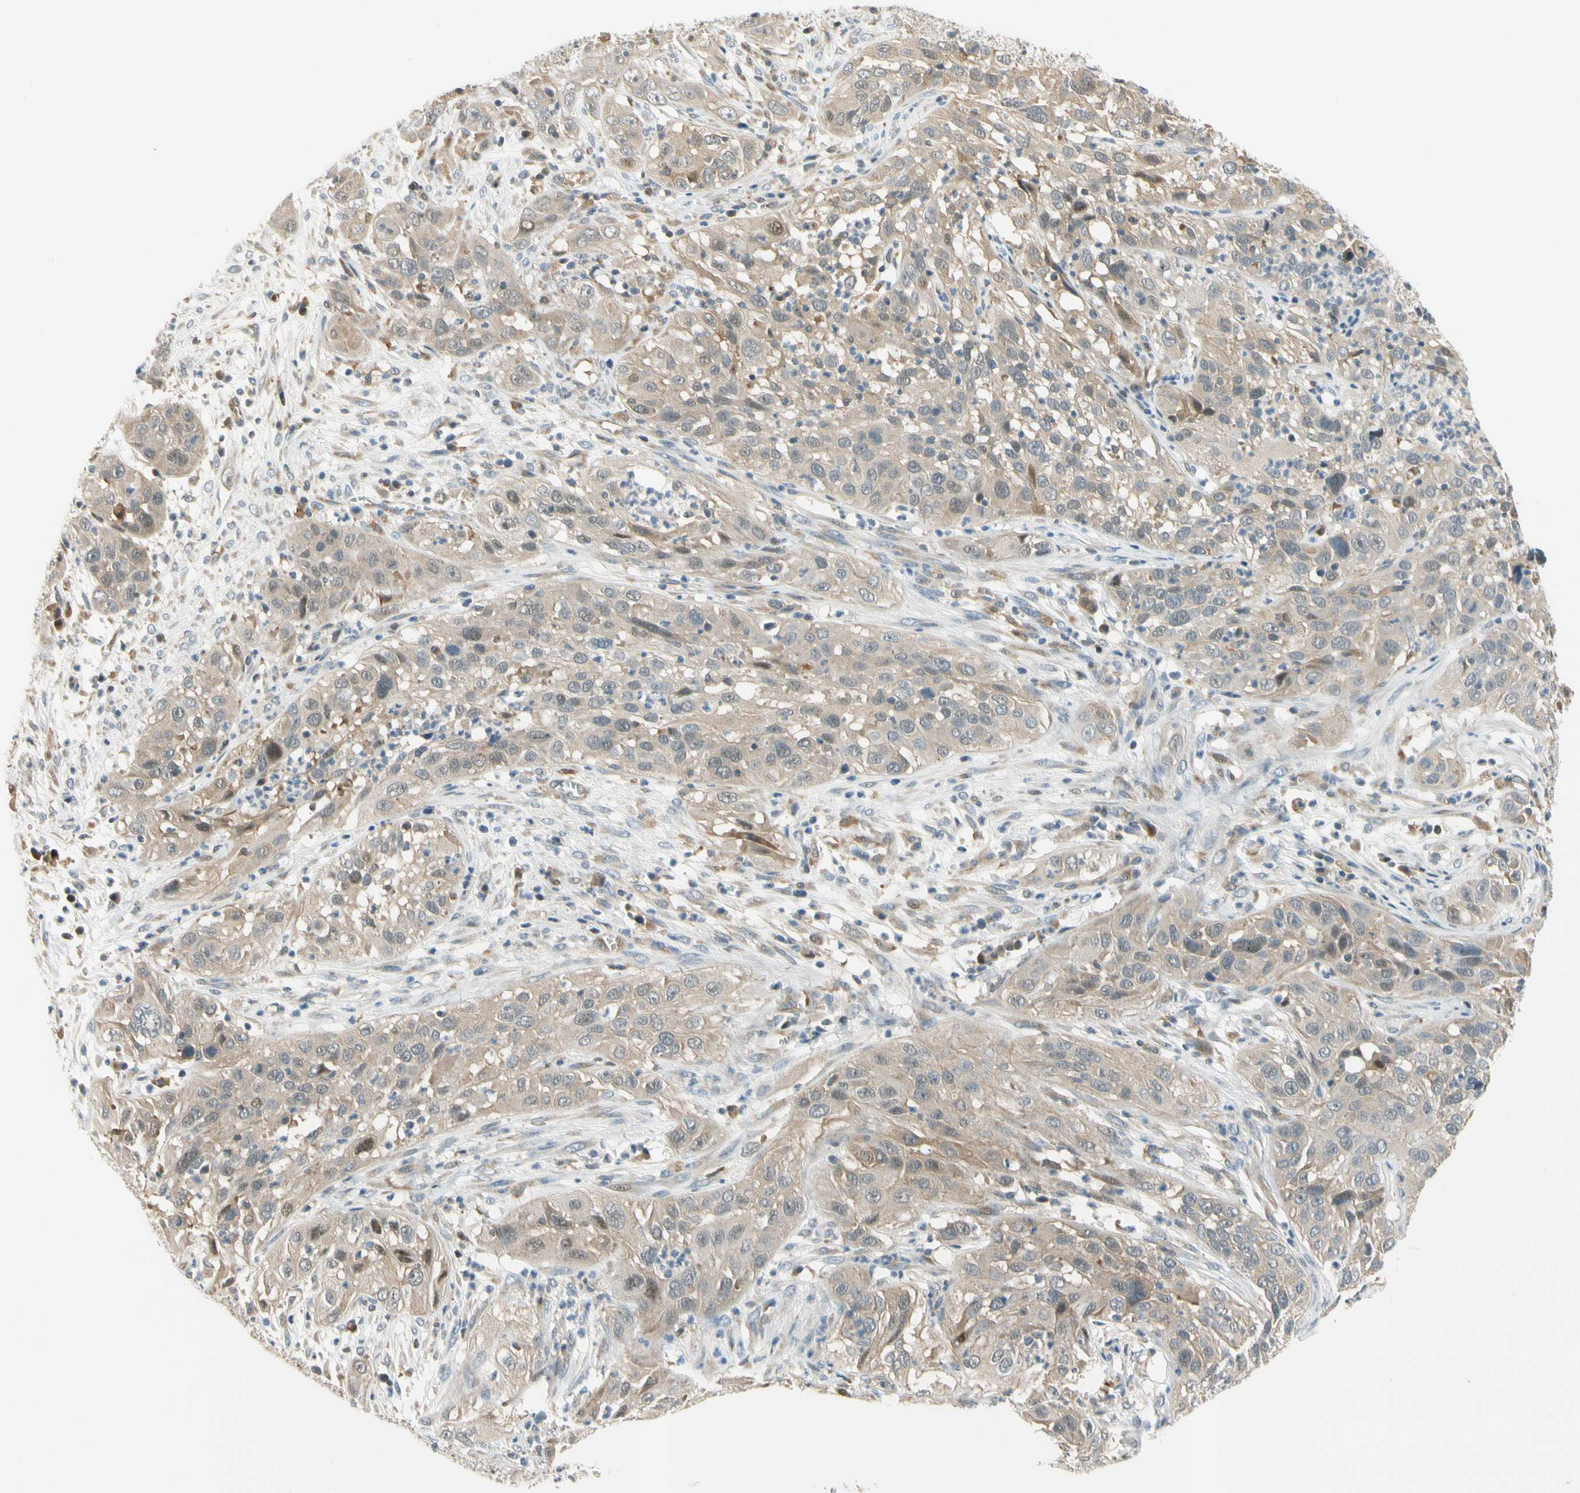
{"staining": {"intensity": "weak", "quantity": ">75%", "location": "cytoplasmic/membranous"}, "tissue": "cervical cancer", "cell_type": "Tumor cells", "image_type": "cancer", "snomed": [{"axis": "morphology", "description": "Squamous cell carcinoma, NOS"}, {"axis": "topography", "description": "Cervix"}], "caption": "Human cervical cancer stained with a protein marker exhibits weak staining in tumor cells.", "gene": "GATD1", "patient": {"sex": "female", "age": 32}}